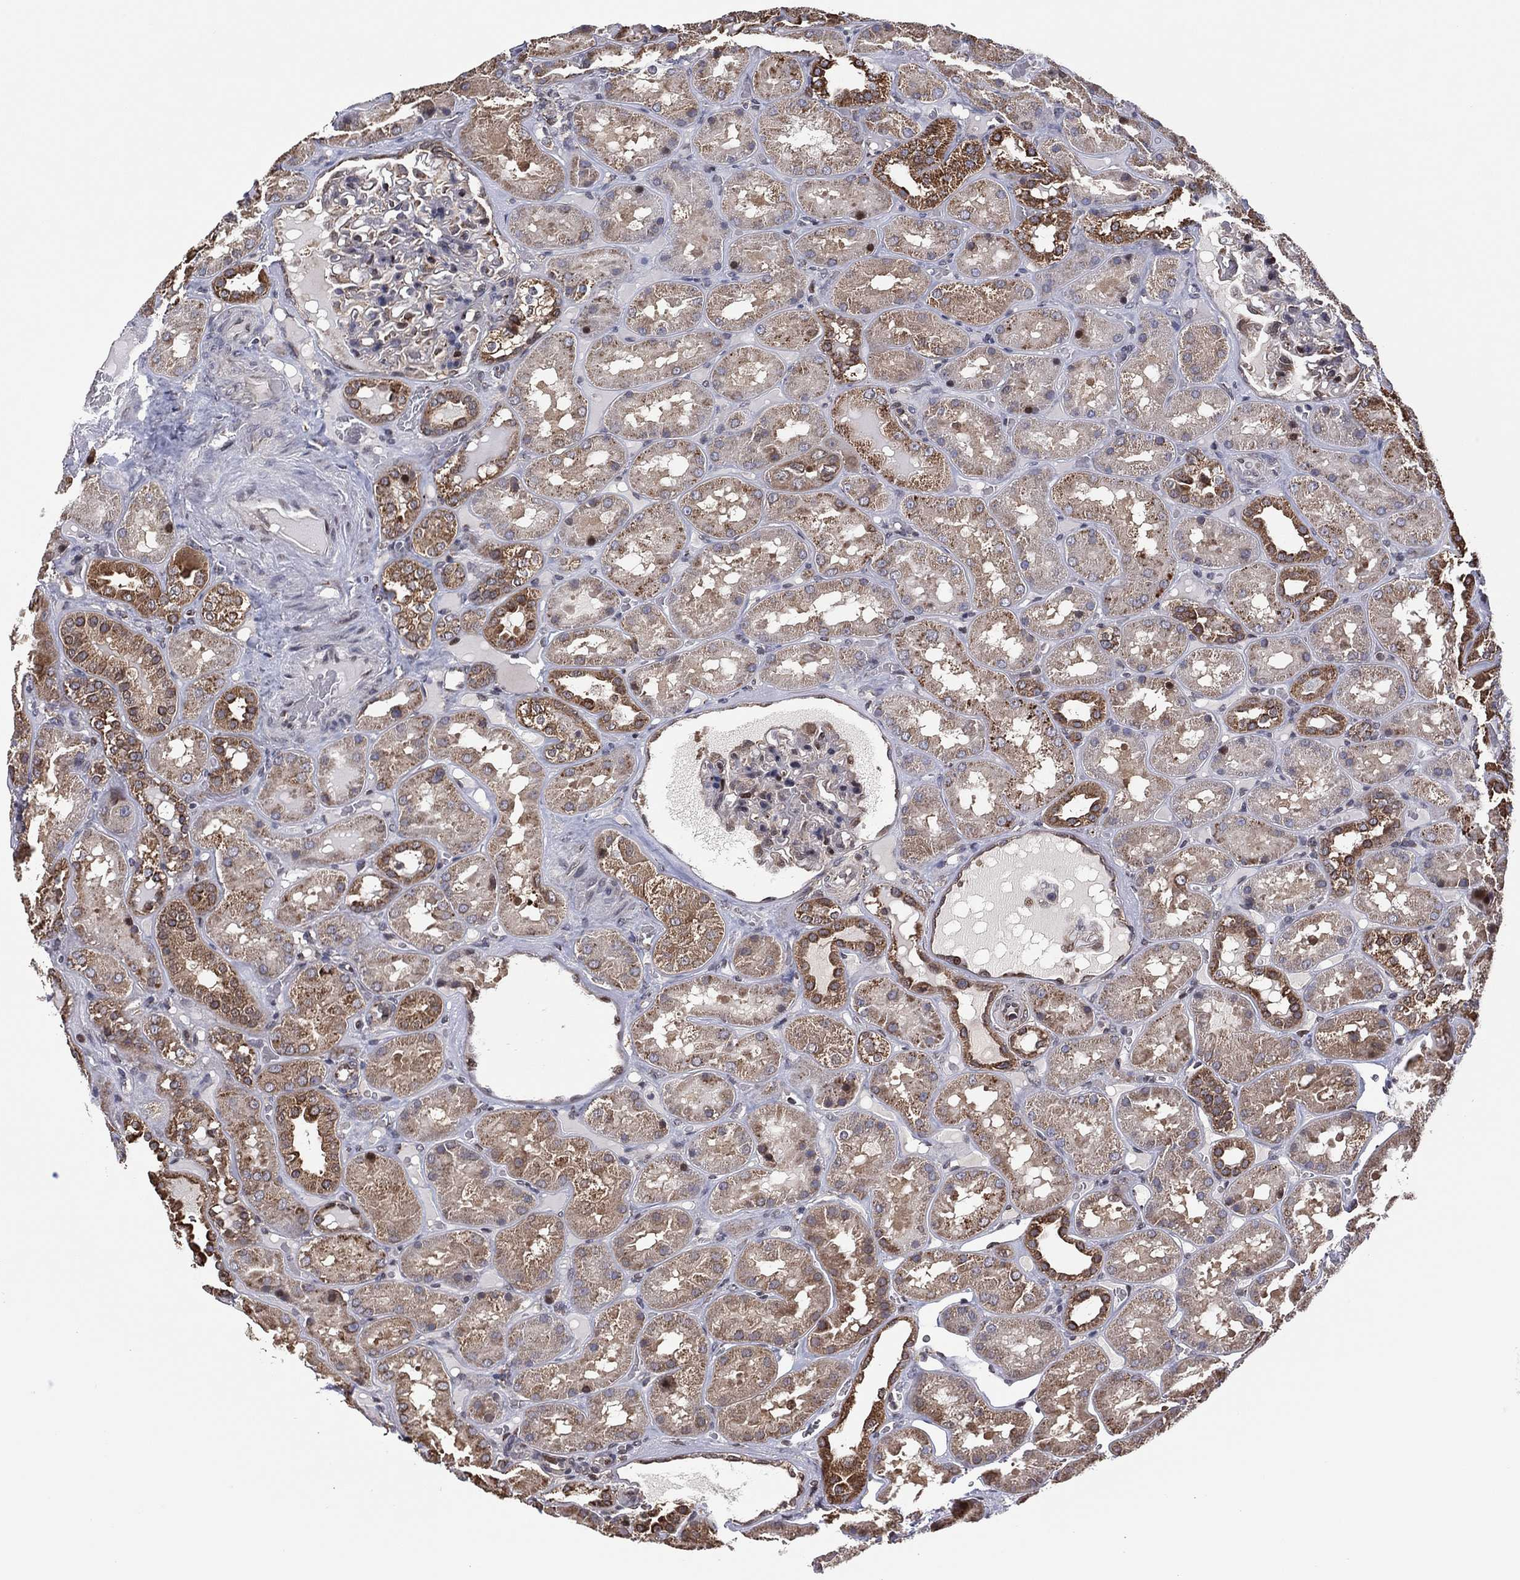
{"staining": {"intensity": "weak", "quantity": "<25%", "location": "cytoplasmic/membranous"}, "tissue": "kidney", "cell_type": "Cells in glomeruli", "image_type": "normal", "snomed": [{"axis": "morphology", "description": "Normal tissue, NOS"}, {"axis": "topography", "description": "Kidney"}], "caption": "An IHC micrograph of unremarkable kidney is shown. There is no staining in cells in glomeruli of kidney.", "gene": "PIDD1", "patient": {"sex": "male", "age": 73}}